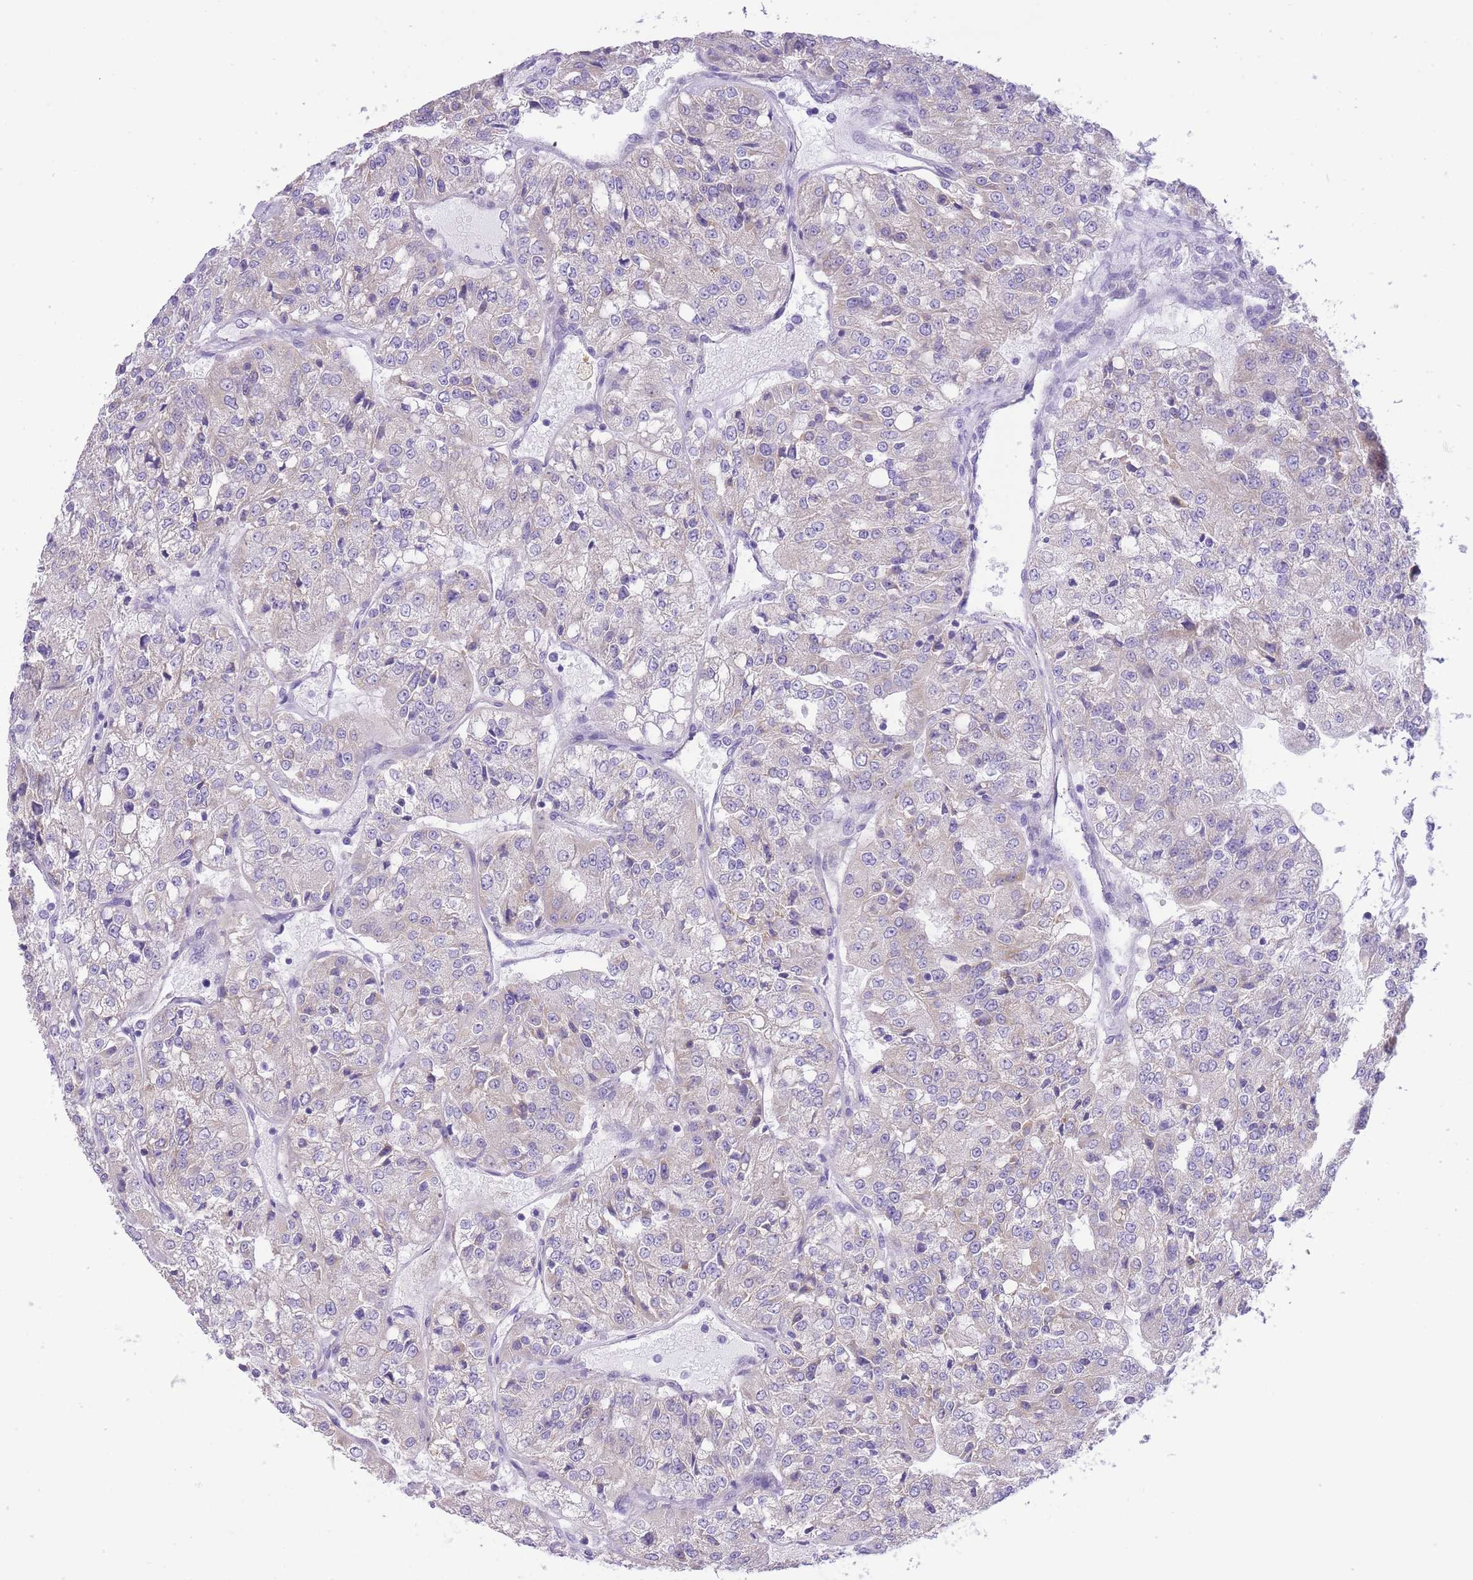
{"staining": {"intensity": "negative", "quantity": "none", "location": "none"}, "tissue": "renal cancer", "cell_type": "Tumor cells", "image_type": "cancer", "snomed": [{"axis": "morphology", "description": "Adenocarcinoma, NOS"}, {"axis": "topography", "description": "Kidney"}], "caption": "IHC of renal adenocarcinoma reveals no positivity in tumor cells.", "gene": "RHOU", "patient": {"sex": "female", "age": 63}}